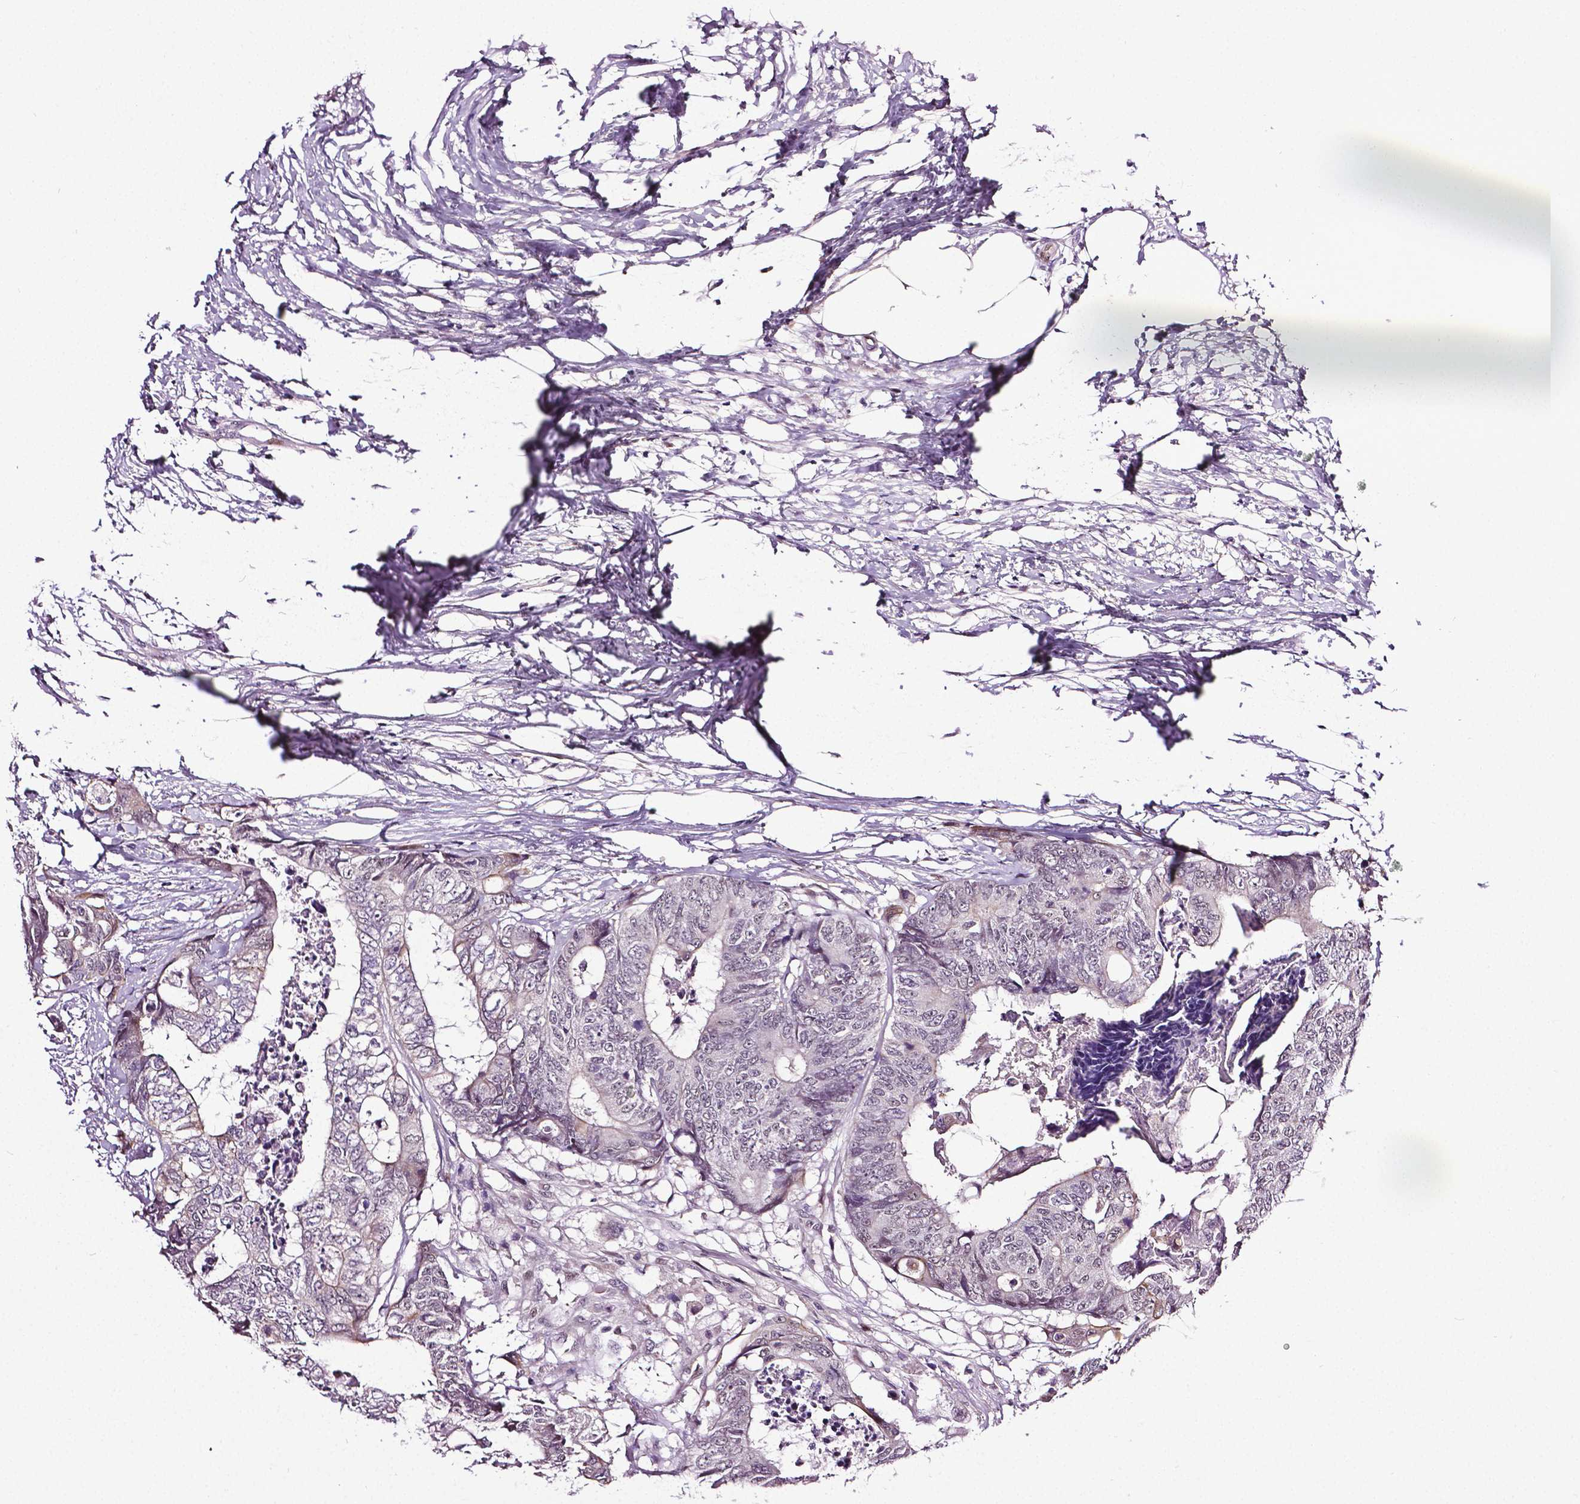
{"staining": {"intensity": "negative", "quantity": "none", "location": "none"}, "tissue": "colorectal cancer", "cell_type": "Tumor cells", "image_type": "cancer", "snomed": [{"axis": "morphology", "description": "Adenocarcinoma, NOS"}, {"axis": "topography", "description": "Colon"}], "caption": "Tumor cells are negative for brown protein staining in colorectal adenocarcinoma.", "gene": "PTGER3", "patient": {"sex": "female", "age": 48}}